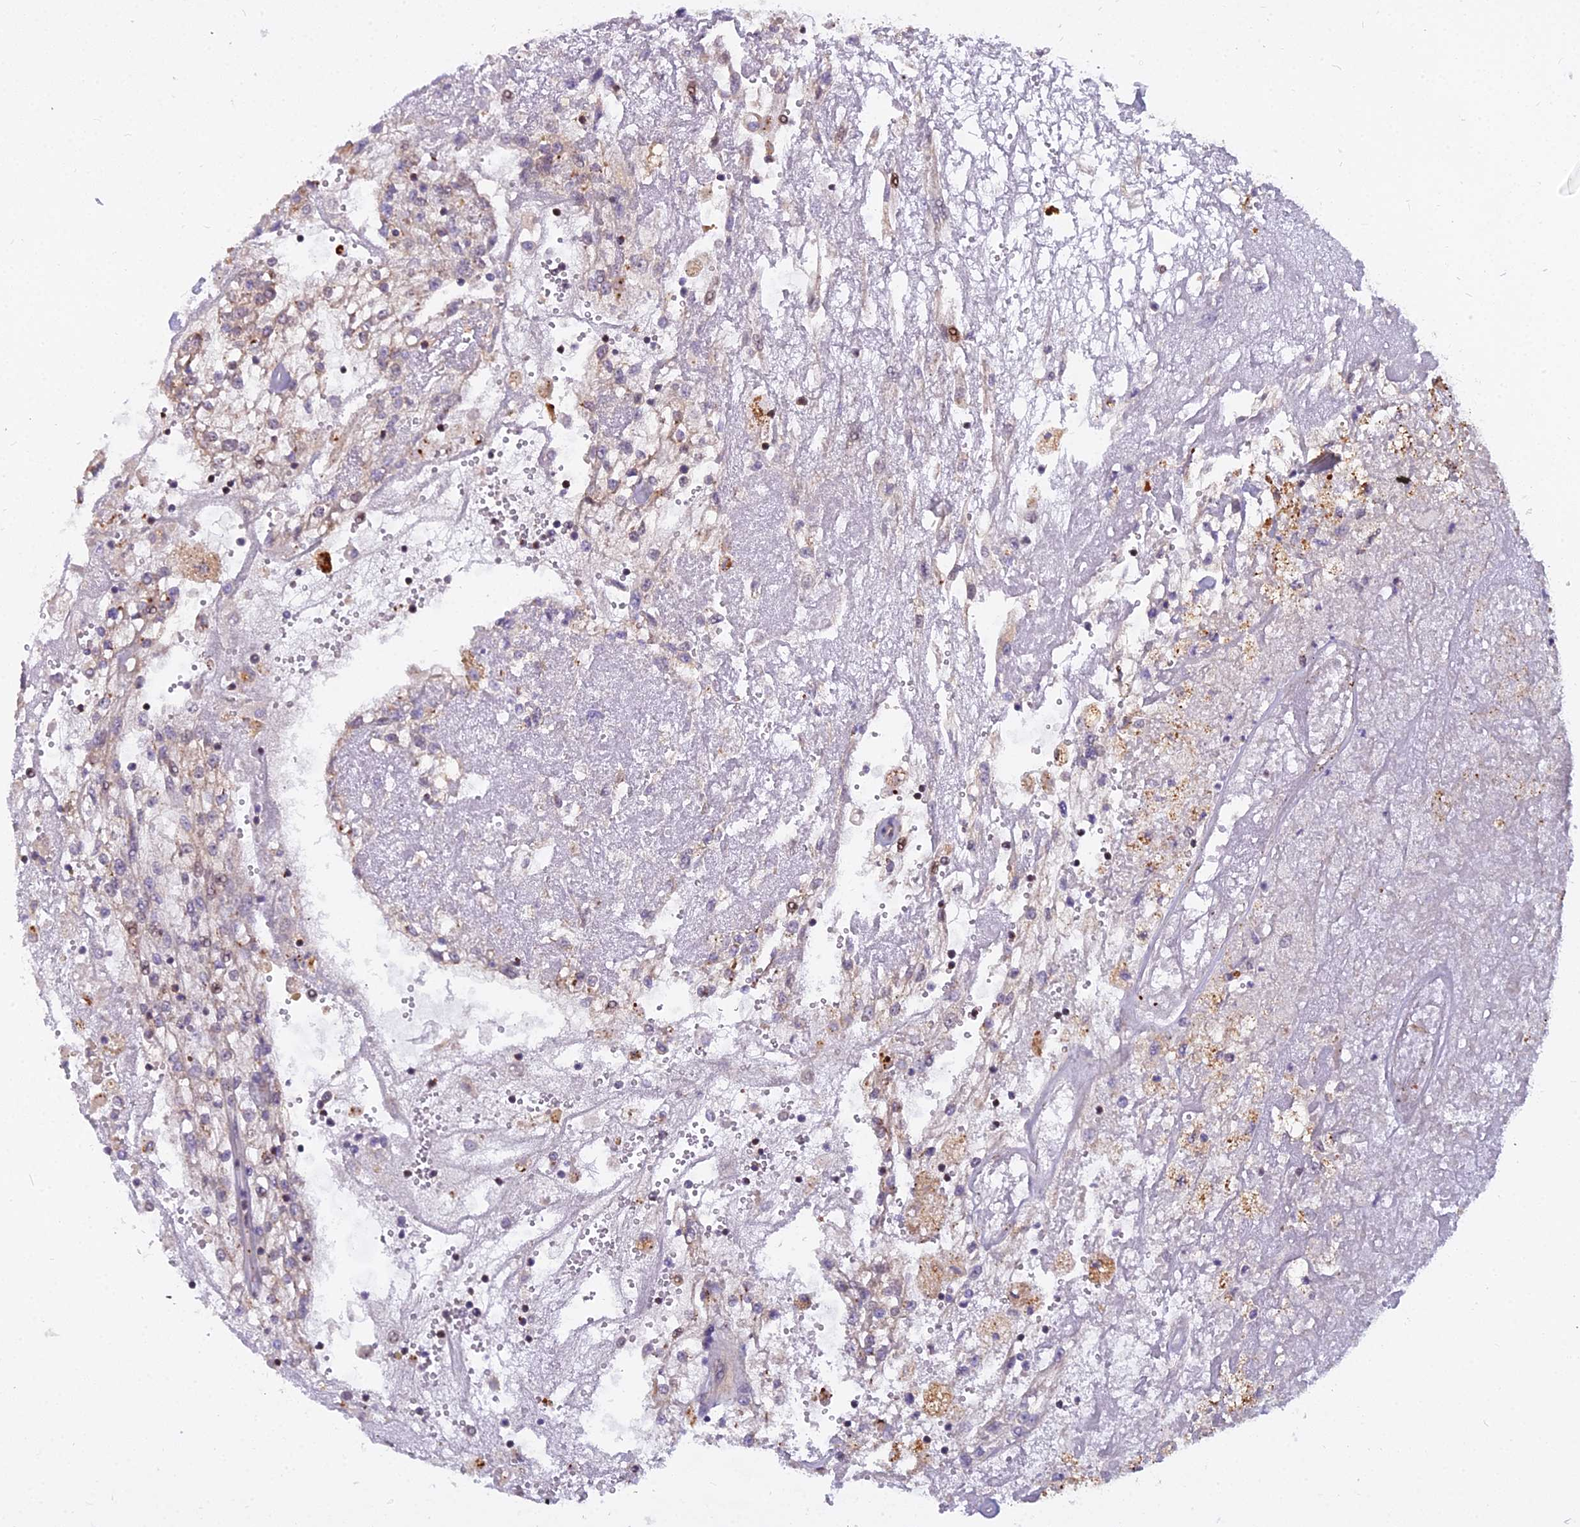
{"staining": {"intensity": "negative", "quantity": "none", "location": "none"}, "tissue": "renal cancer", "cell_type": "Tumor cells", "image_type": "cancer", "snomed": [{"axis": "morphology", "description": "Adenocarcinoma, NOS"}, {"axis": "topography", "description": "Kidney"}], "caption": "This is an immunohistochemistry (IHC) micrograph of human renal cancer (adenocarcinoma). There is no positivity in tumor cells.", "gene": "GLYATL3", "patient": {"sex": "female", "age": 52}}